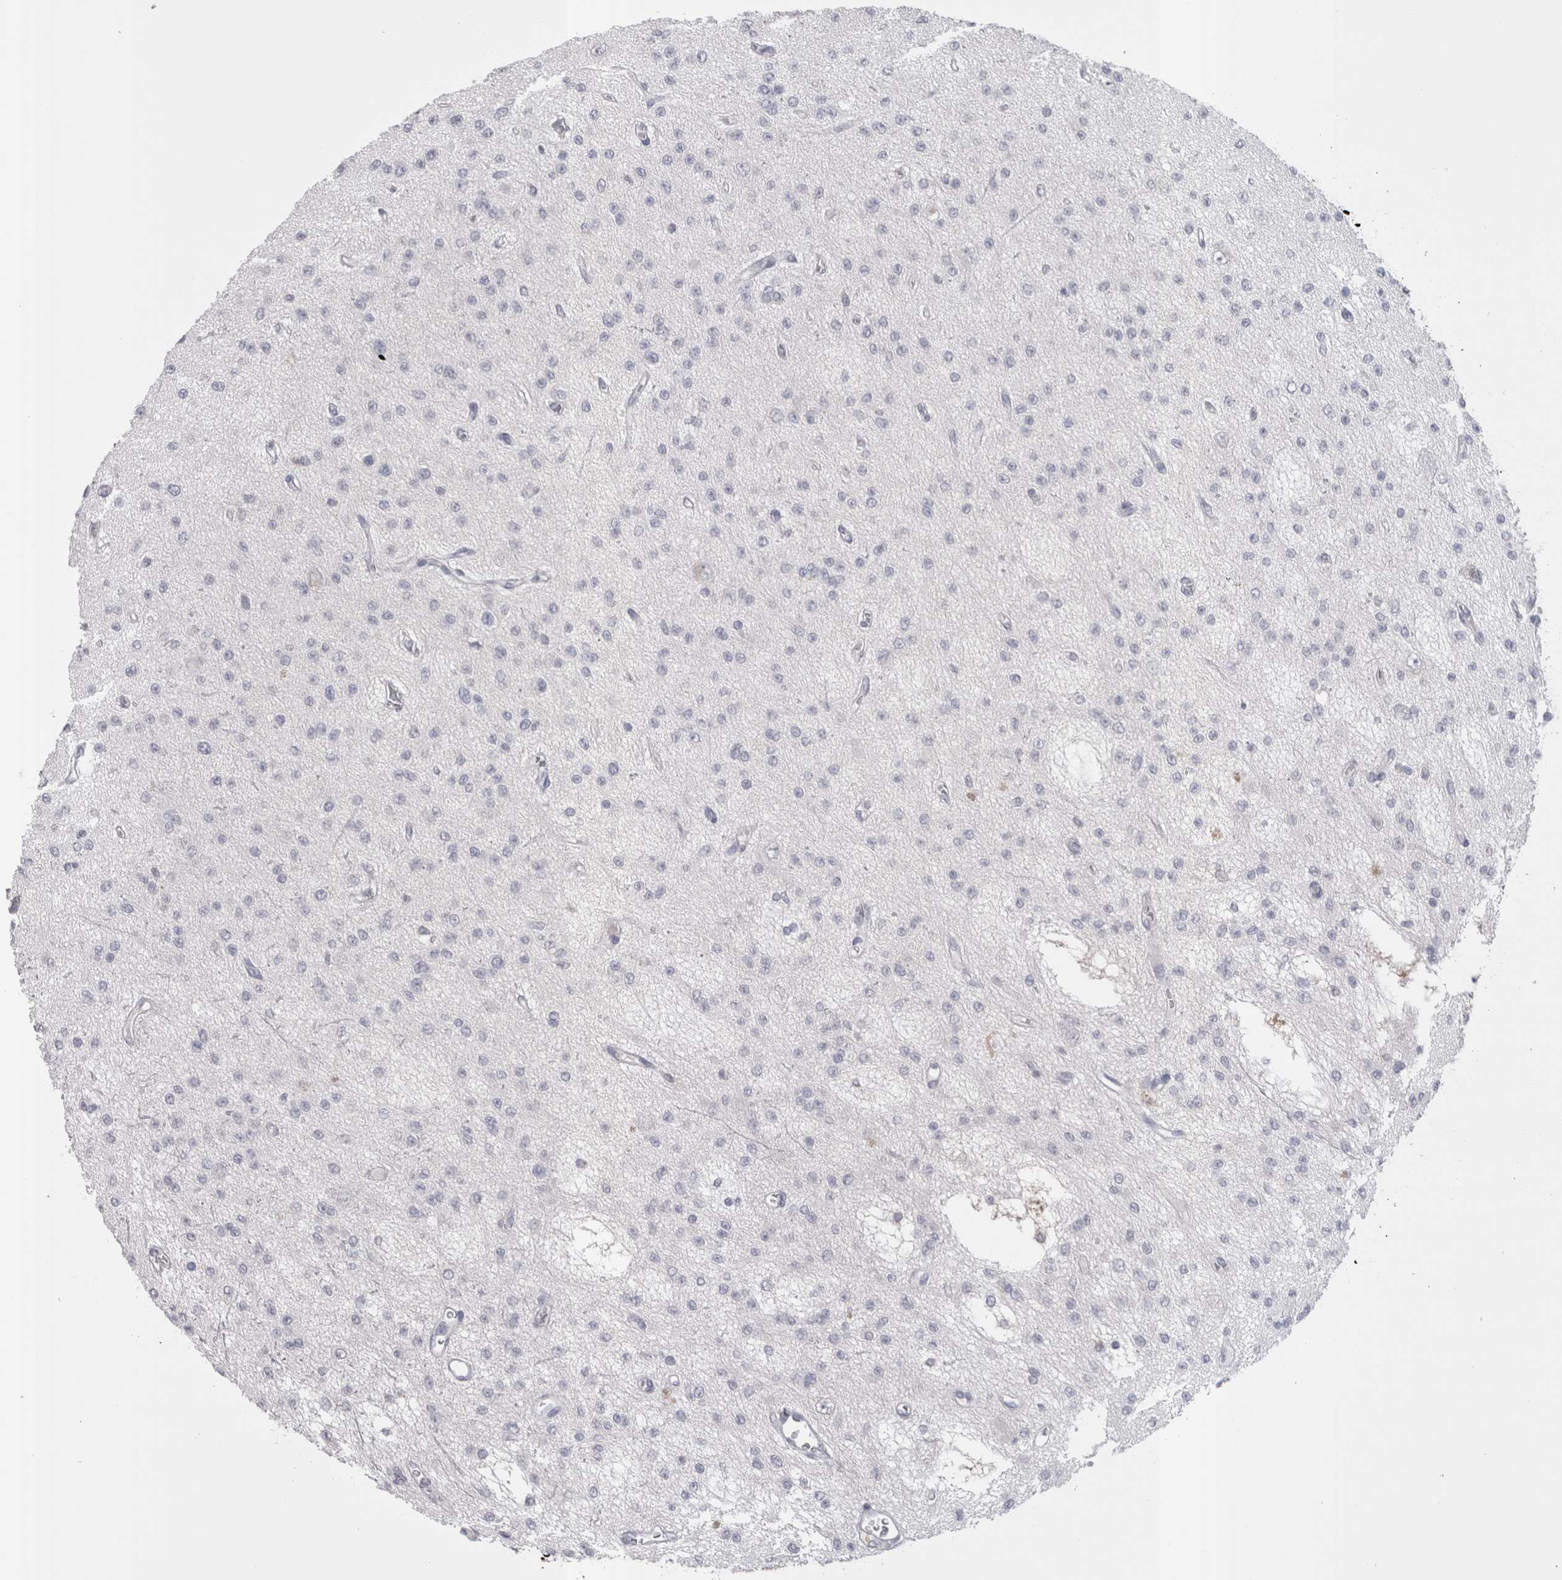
{"staining": {"intensity": "negative", "quantity": "none", "location": "none"}, "tissue": "glioma", "cell_type": "Tumor cells", "image_type": "cancer", "snomed": [{"axis": "morphology", "description": "Glioma, malignant, Low grade"}, {"axis": "topography", "description": "Brain"}], "caption": "This micrograph is of glioma stained with immunohistochemistry (IHC) to label a protein in brown with the nuclei are counter-stained blue. There is no expression in tumor cells.", "gene": "SUCNR1", "patient": {"sex": "male", "age": 38}}